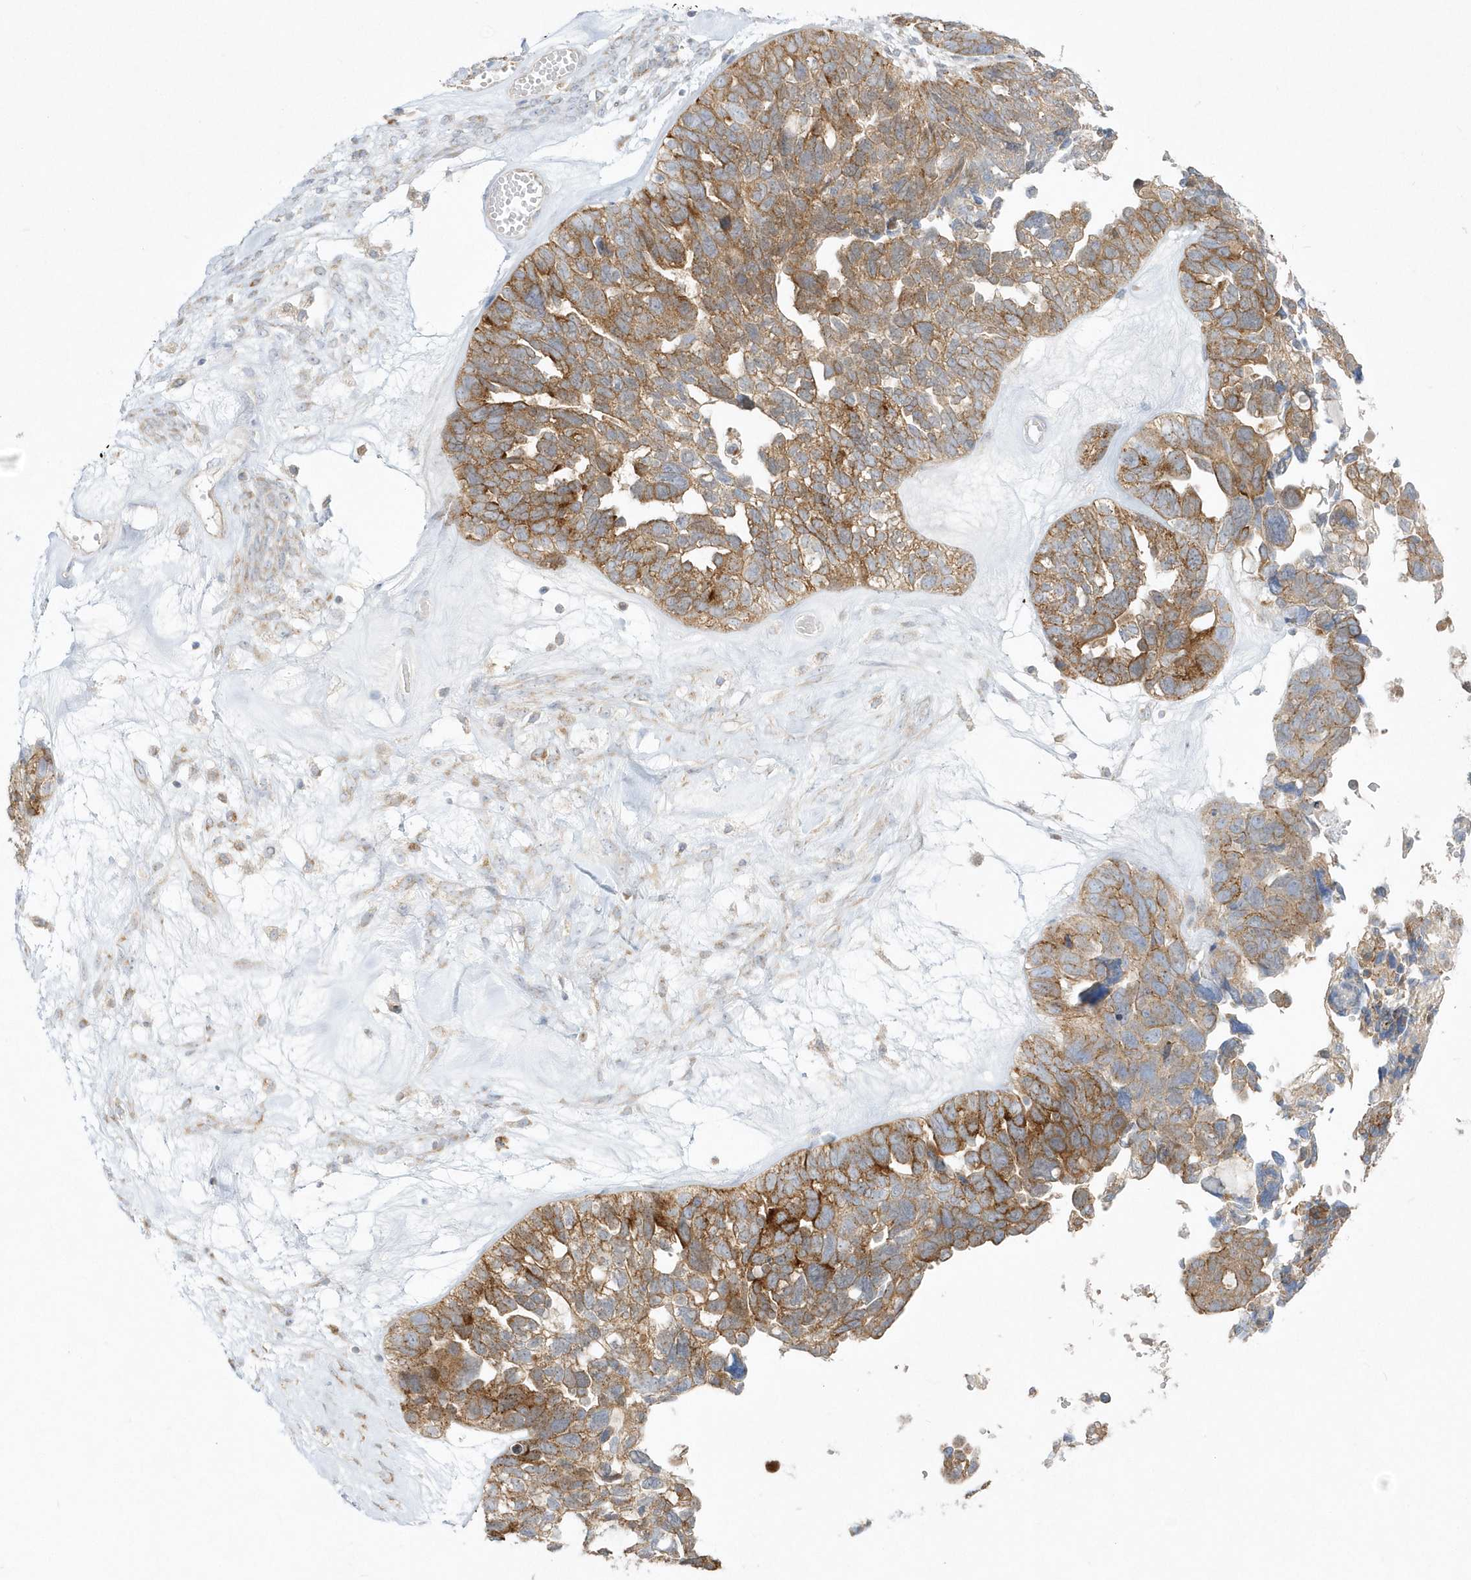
{"staining": {"intensity": "moderate", "quantity": ">75%", "location": "cytoplasmic/membranous"}, "tissue": "ovarian cancer", "cell_type": "Tumor cells", "image_type": "cancer", "snomed": [{"axis": "morphology", "description": "Cystadenocarcinoma, serous, NOS"}, {"axis": "topography", "description": "Ovary"}], "caption": "Tumor cells show medium levels of moderate cytoplasmic/membranous expression in approximately >75% of cells in serous cystadenocarcinoma (ovarian).", "gene": "DNAJC18", "patient": {"sex": "female", "age": 79}}